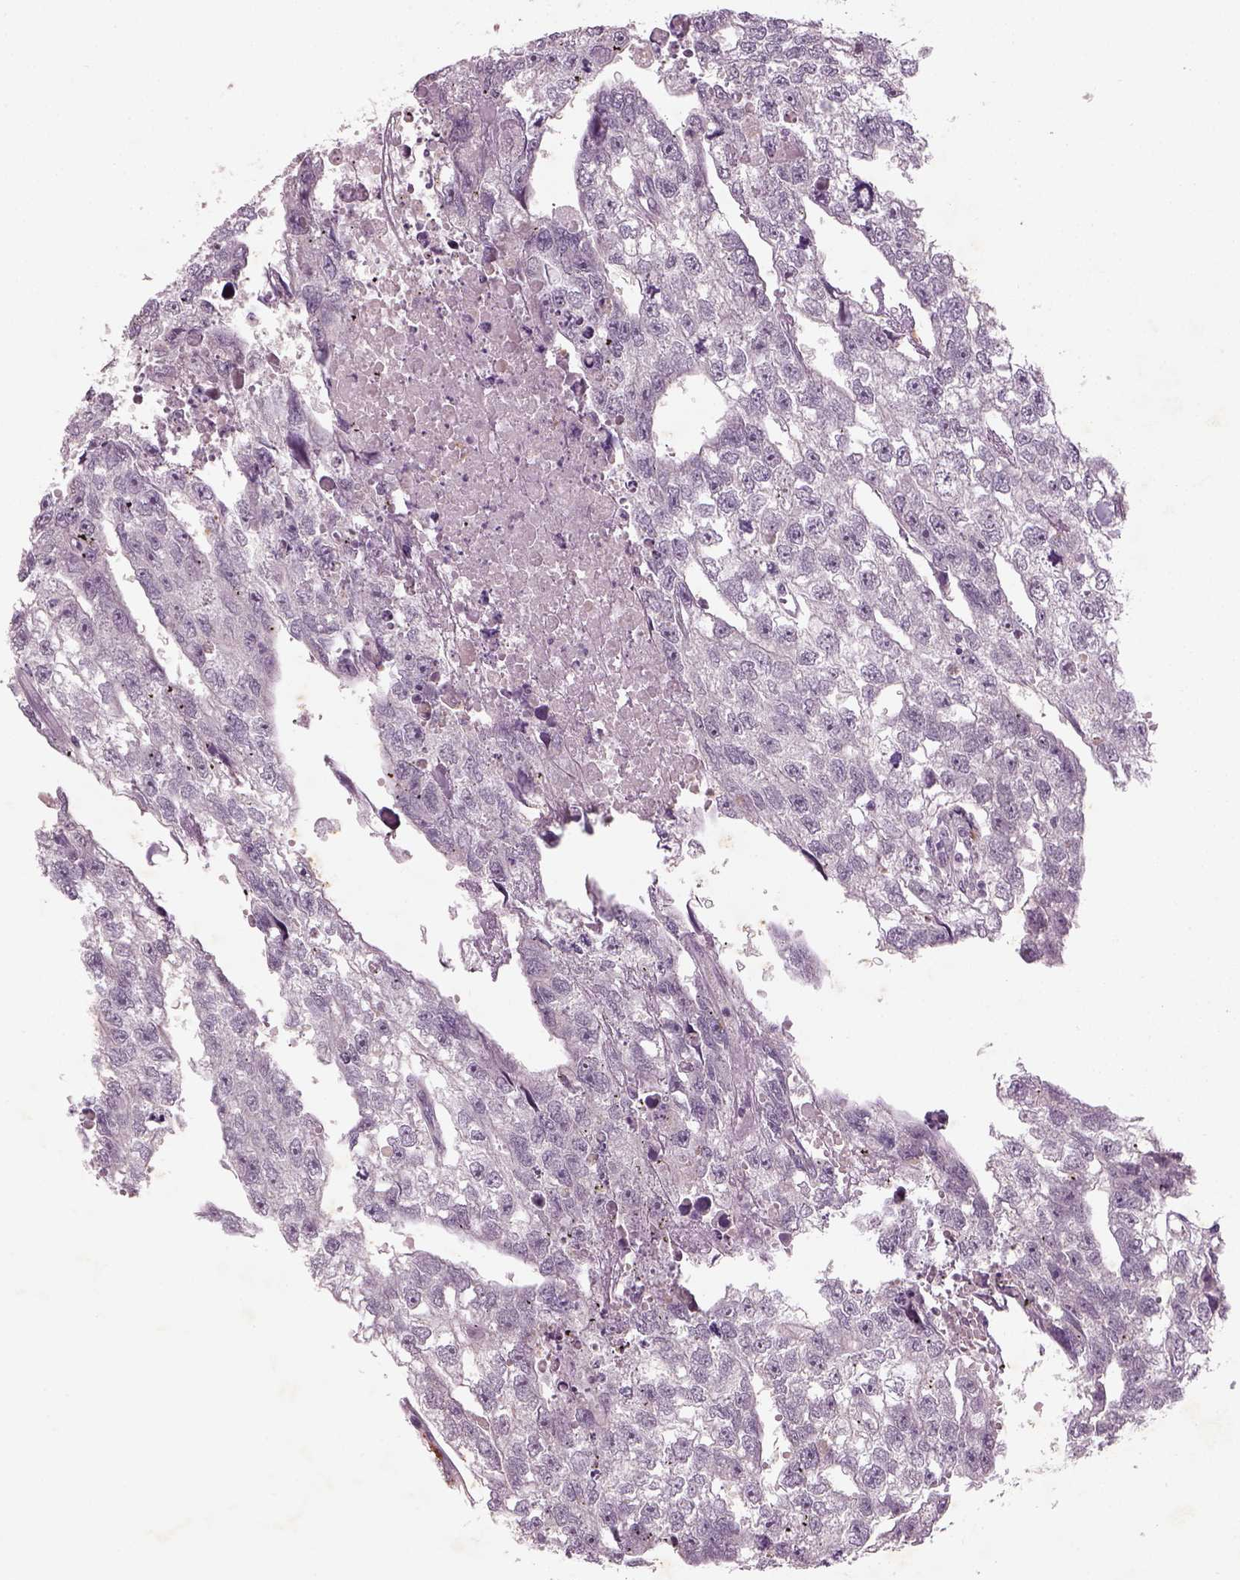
{"staining": {"intensity": "negative", "quantity": "none", "location": "none"}, "tissue": "testis cancer", "cell_type": "Tumor cells", "image_type": "cancer", "snomed": [{"axis": "morphology", "description": "Carcinoma, Embryonal, NOS"}, {"axis": "morphology", "description": "Teratoma, malignant, NOS"}, {"axis": "topography", "description": "Testis"}], "caption": "Immunohistochemical staining of testis cancer shows no significant expression in tumor cells.", "gene": "GDNF", "patient": {"sex": "male", "age": 44}}